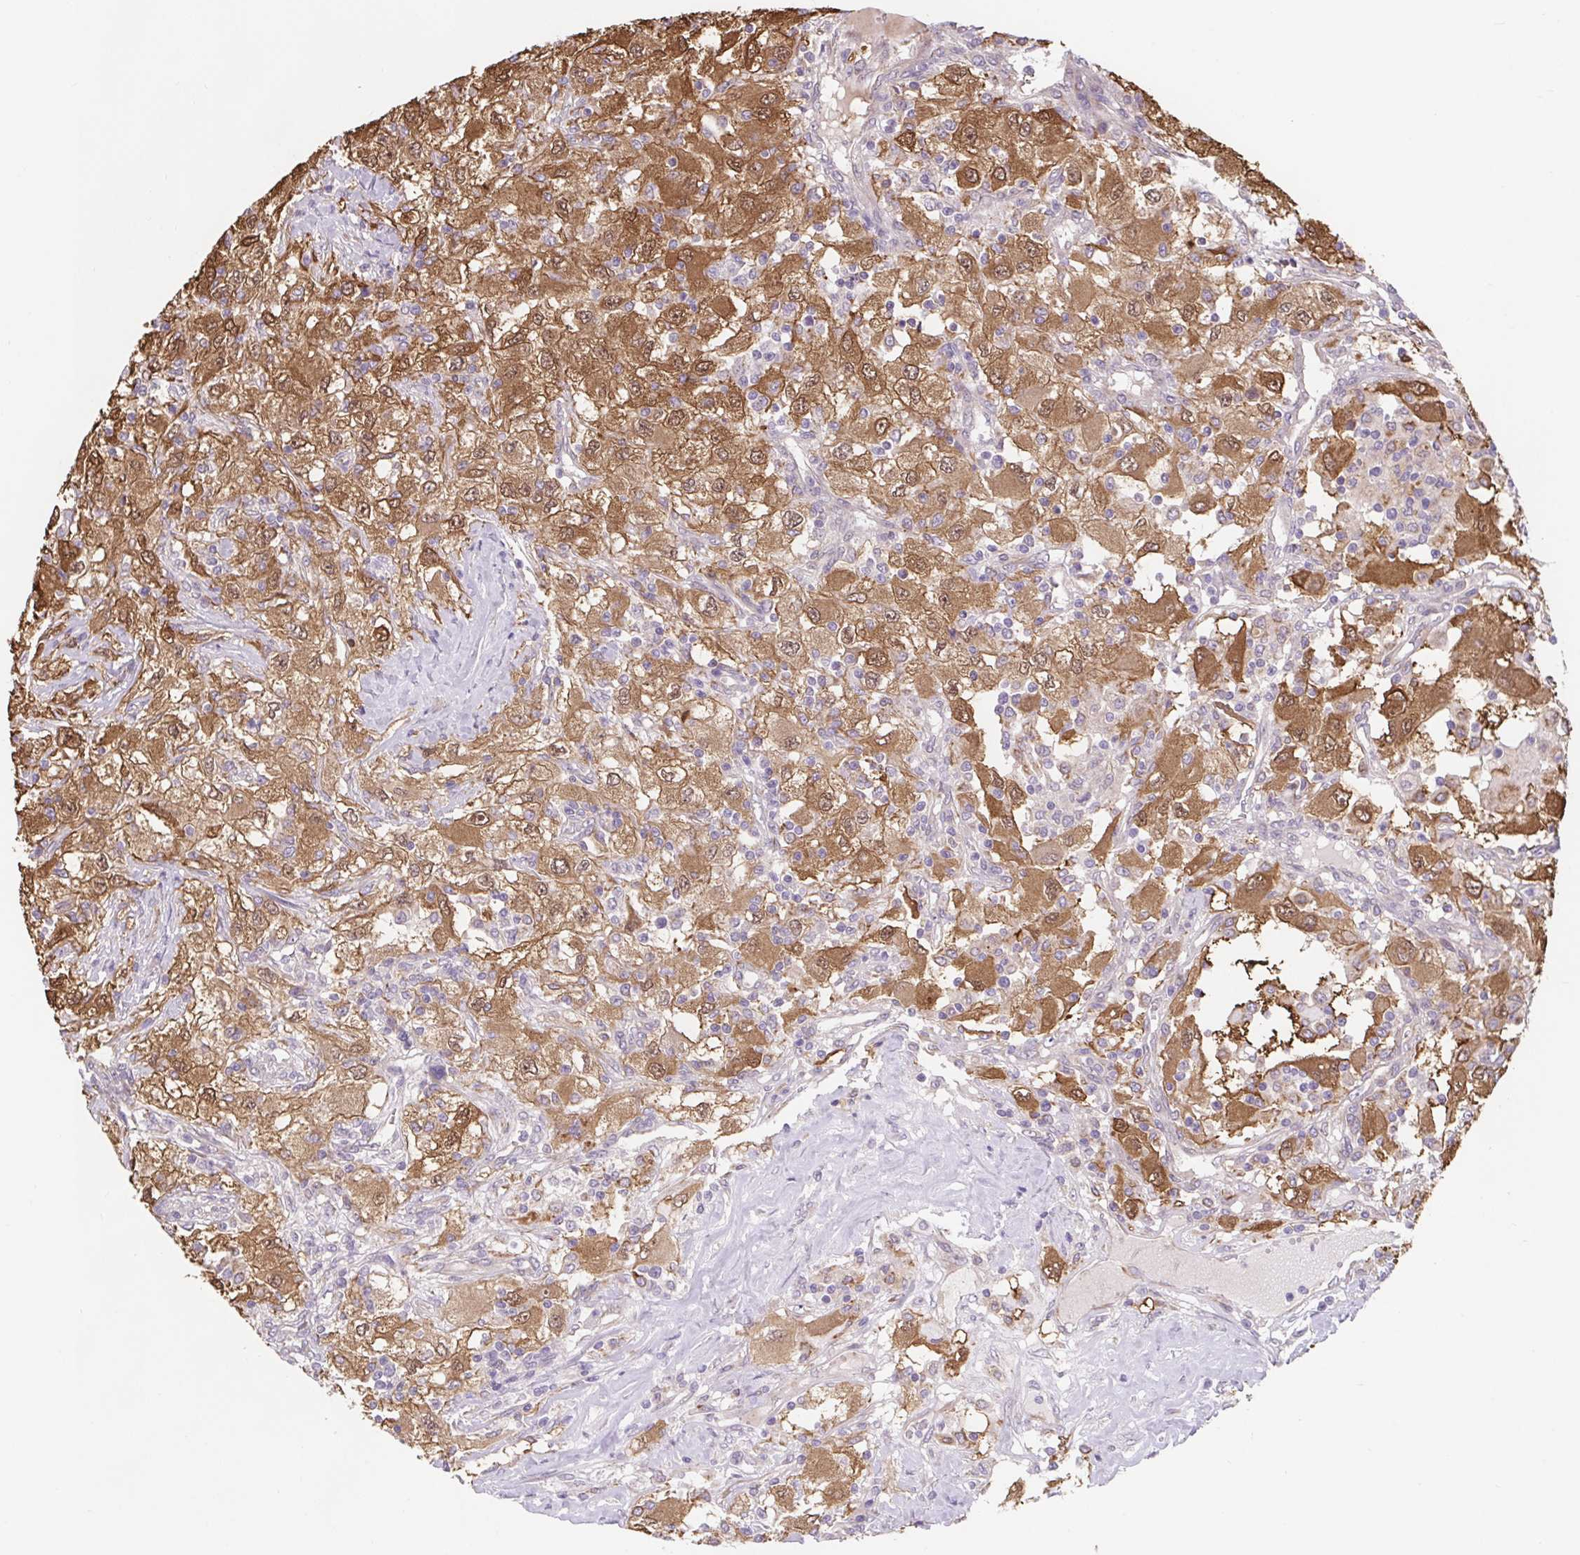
{"staining": {"intensity": "moderate", "quantity": ">75%", "location": "cytoplasmic/membranous,nuclear"}, "tissue": "renal cancer", "cell_type": "Tumor cells", "image_type": "cancer", "snomed": [{"axis": "morphology", "description": "Adenocarcinoma, NOS"}, {"axis": "topography", "description": "Kidney"}], "caption": "The immunohistochemical stain shows moderate cytoplasmic/membranous and nuclear staining in tumor cells of adenocarcinoma (renal) tissue.", "gene": "LYPD5", "patient": {"sex": "female", "age": 67}}